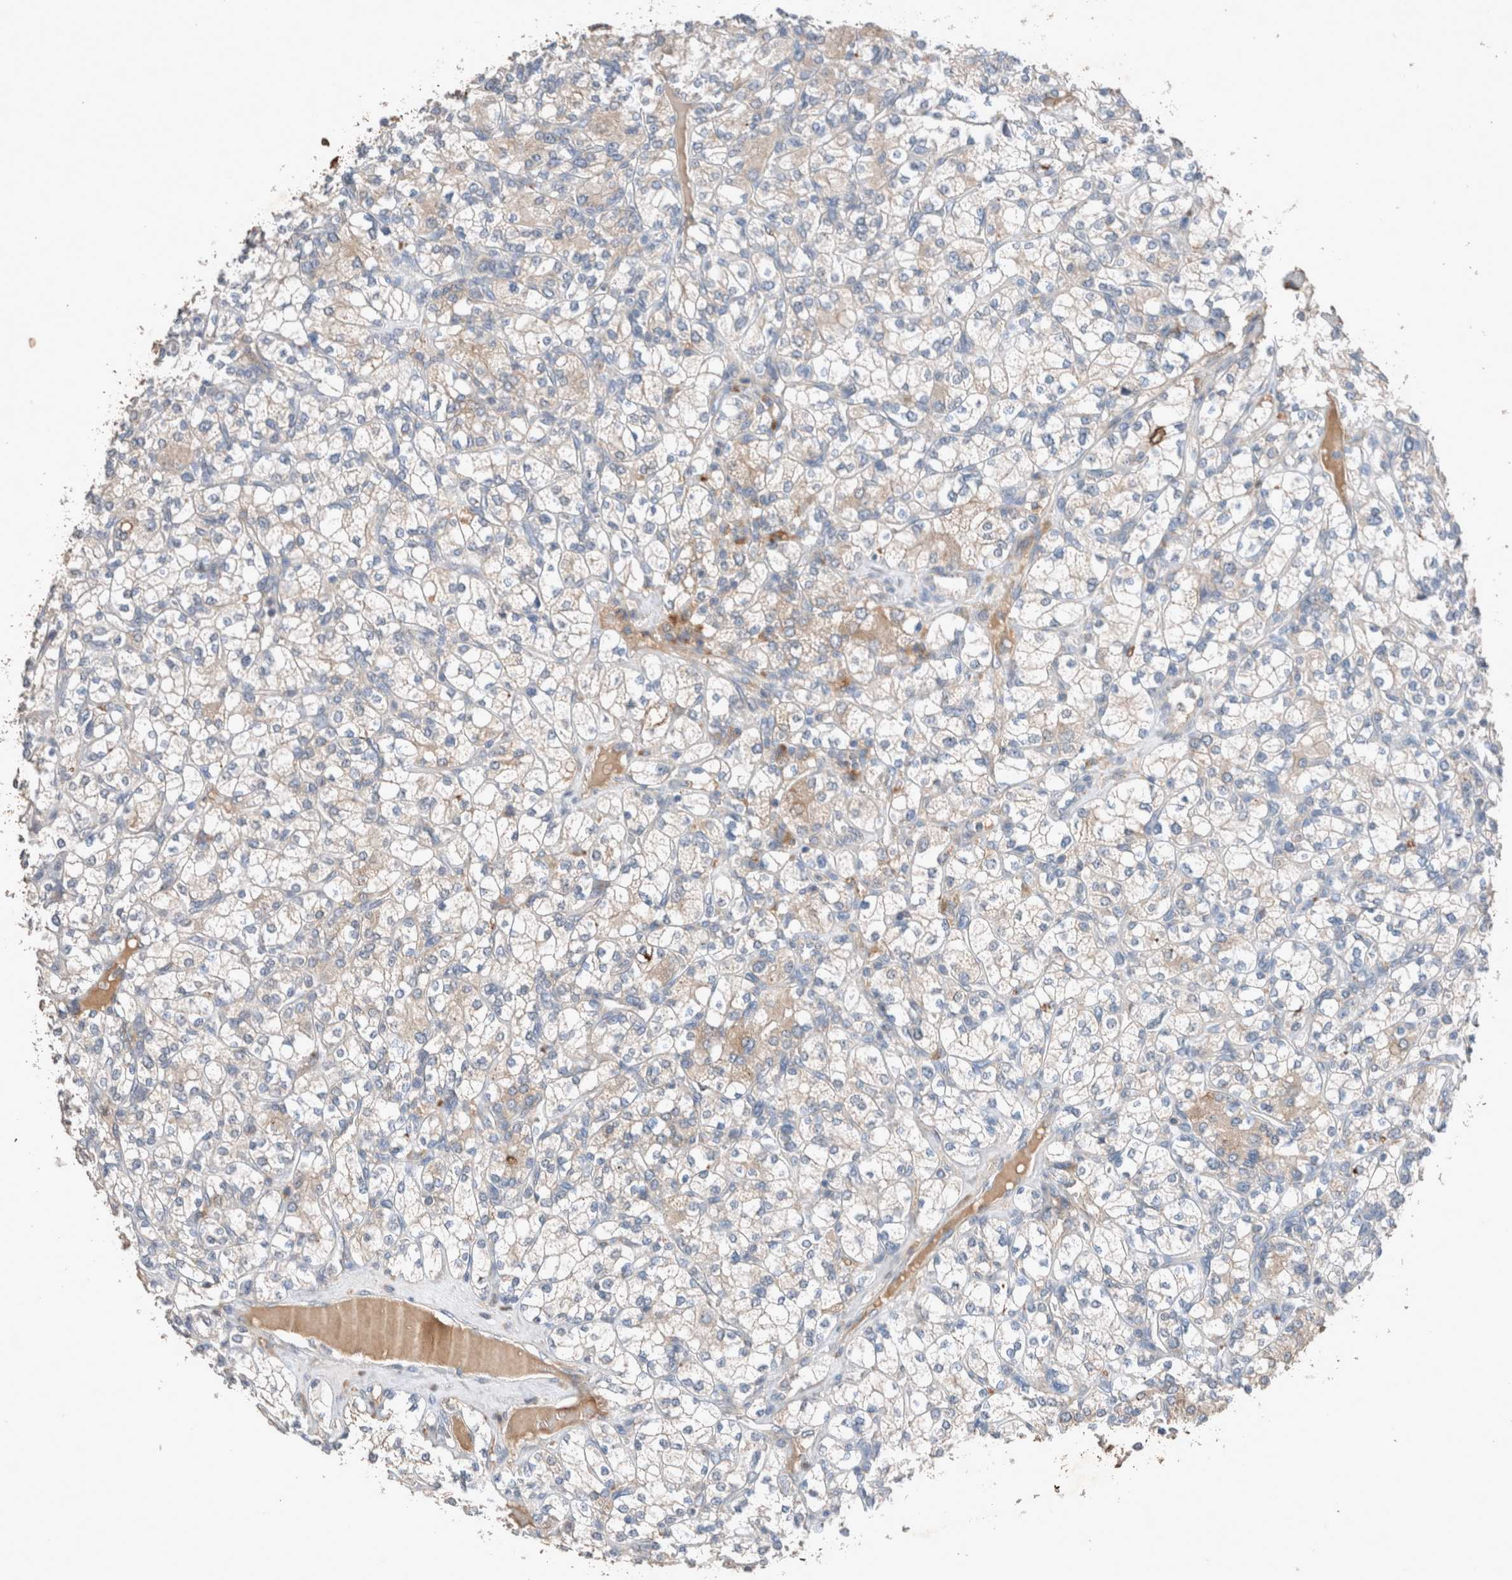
{"staining": {"intensity": "weak", "quantity": "<25%", "location": "cytoplasmic/membranous"}, "tissue": "renal cancer", "cell_type": "Tumor cells", "image_type": "cancer", "snomed": [{"axis": "morphology", "description": "Adenocarcinoma, NOS"}, {"axis": "topography", "description": "Kidney"}], "caption": "Human renal adenocarcinoma stained for a protein using immunohistochemistry reveals no positivity in tumor cells.", "gene": "UGCG", "patient": {"sex": "male", "age": 77}}